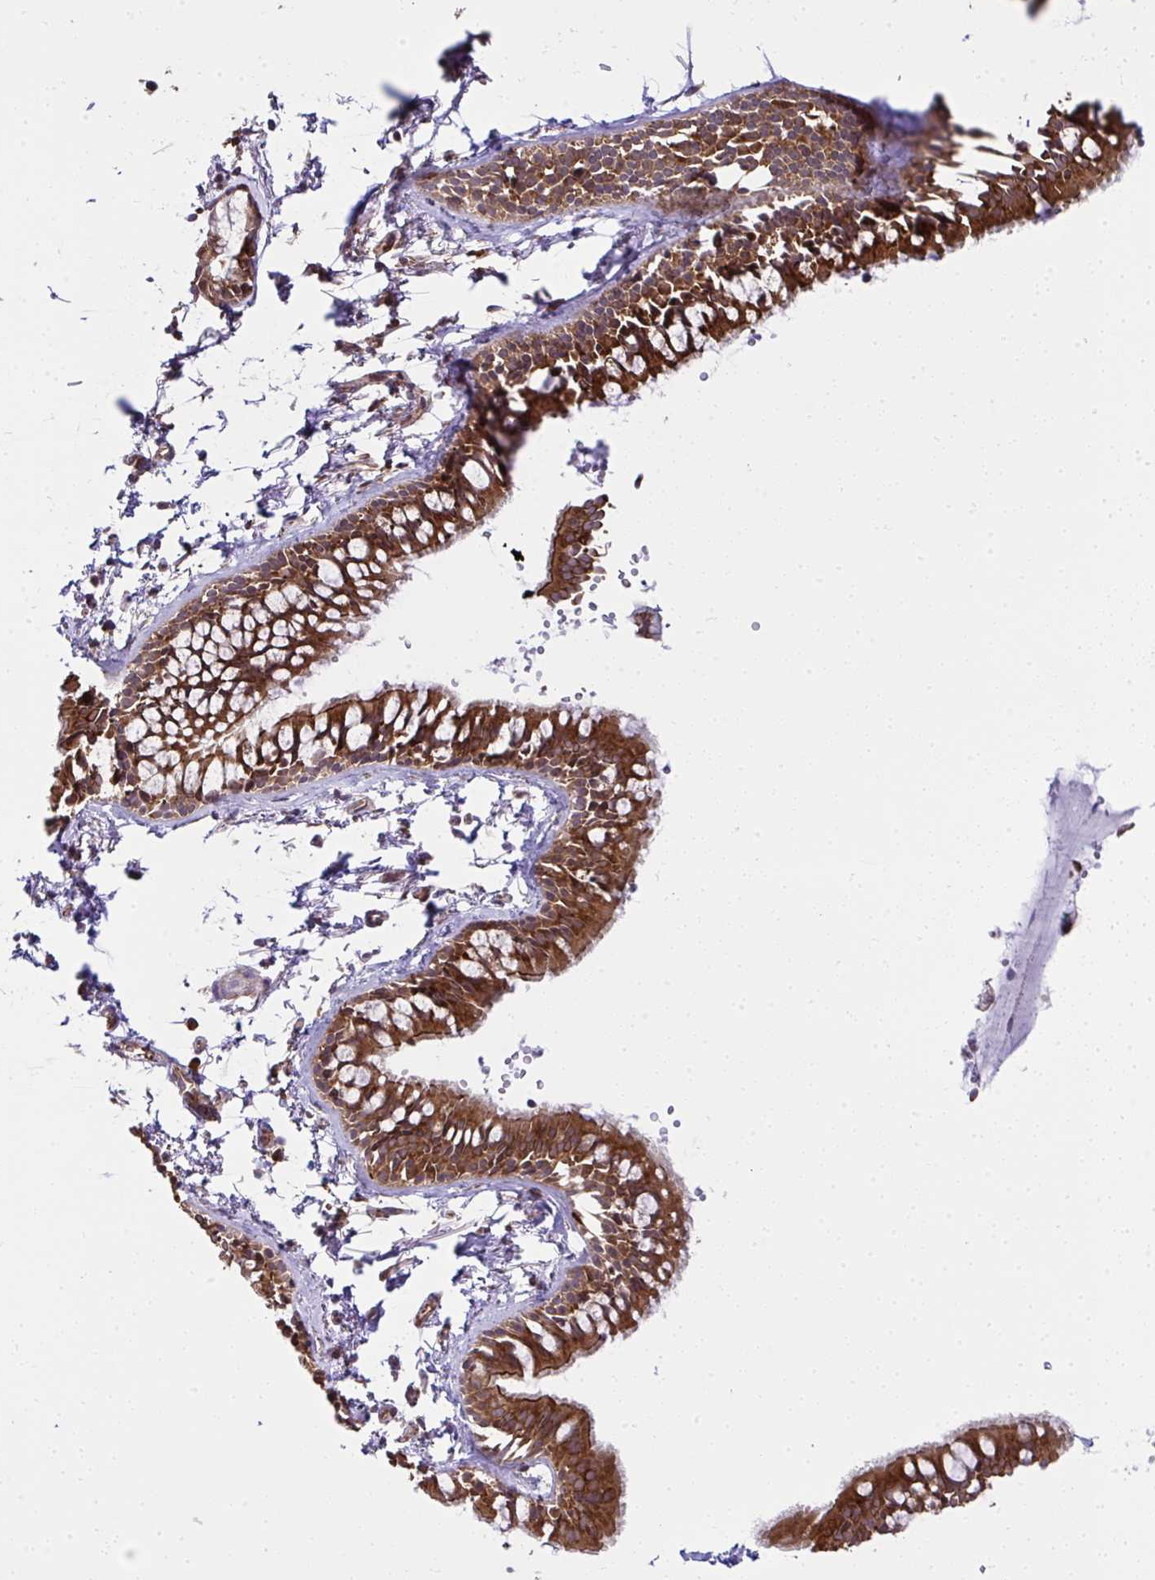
{"staining": {"intensity": "strong", "quantity": ">75%", "location": "cytoplasmic/membranous"}, "tissue": "bronchus", "cell_type": "Respiratory epithelial cells", "image_type": "normal", "snomed": [{"axis": "morphology", "description": "Normal tissue, NOS"}, {"axis": "topography", "description": "Cartilage tissue"}, {"axis": "topography", "description": "Bronchus"}, {"axis": "topography", "description": "Peripheral nerve tissue"}], "caption": "Normal bronchus displays strong cytoplasmic/membranous positivity in approximately >75% of respiratory epithelial cells, visualized by immunohistochemistry. Immunohistochemistry stains the protein in brown and the nuclei are stained blue.", "gene": "RPS7", "patient": {"sex": "female", "age": 59}}